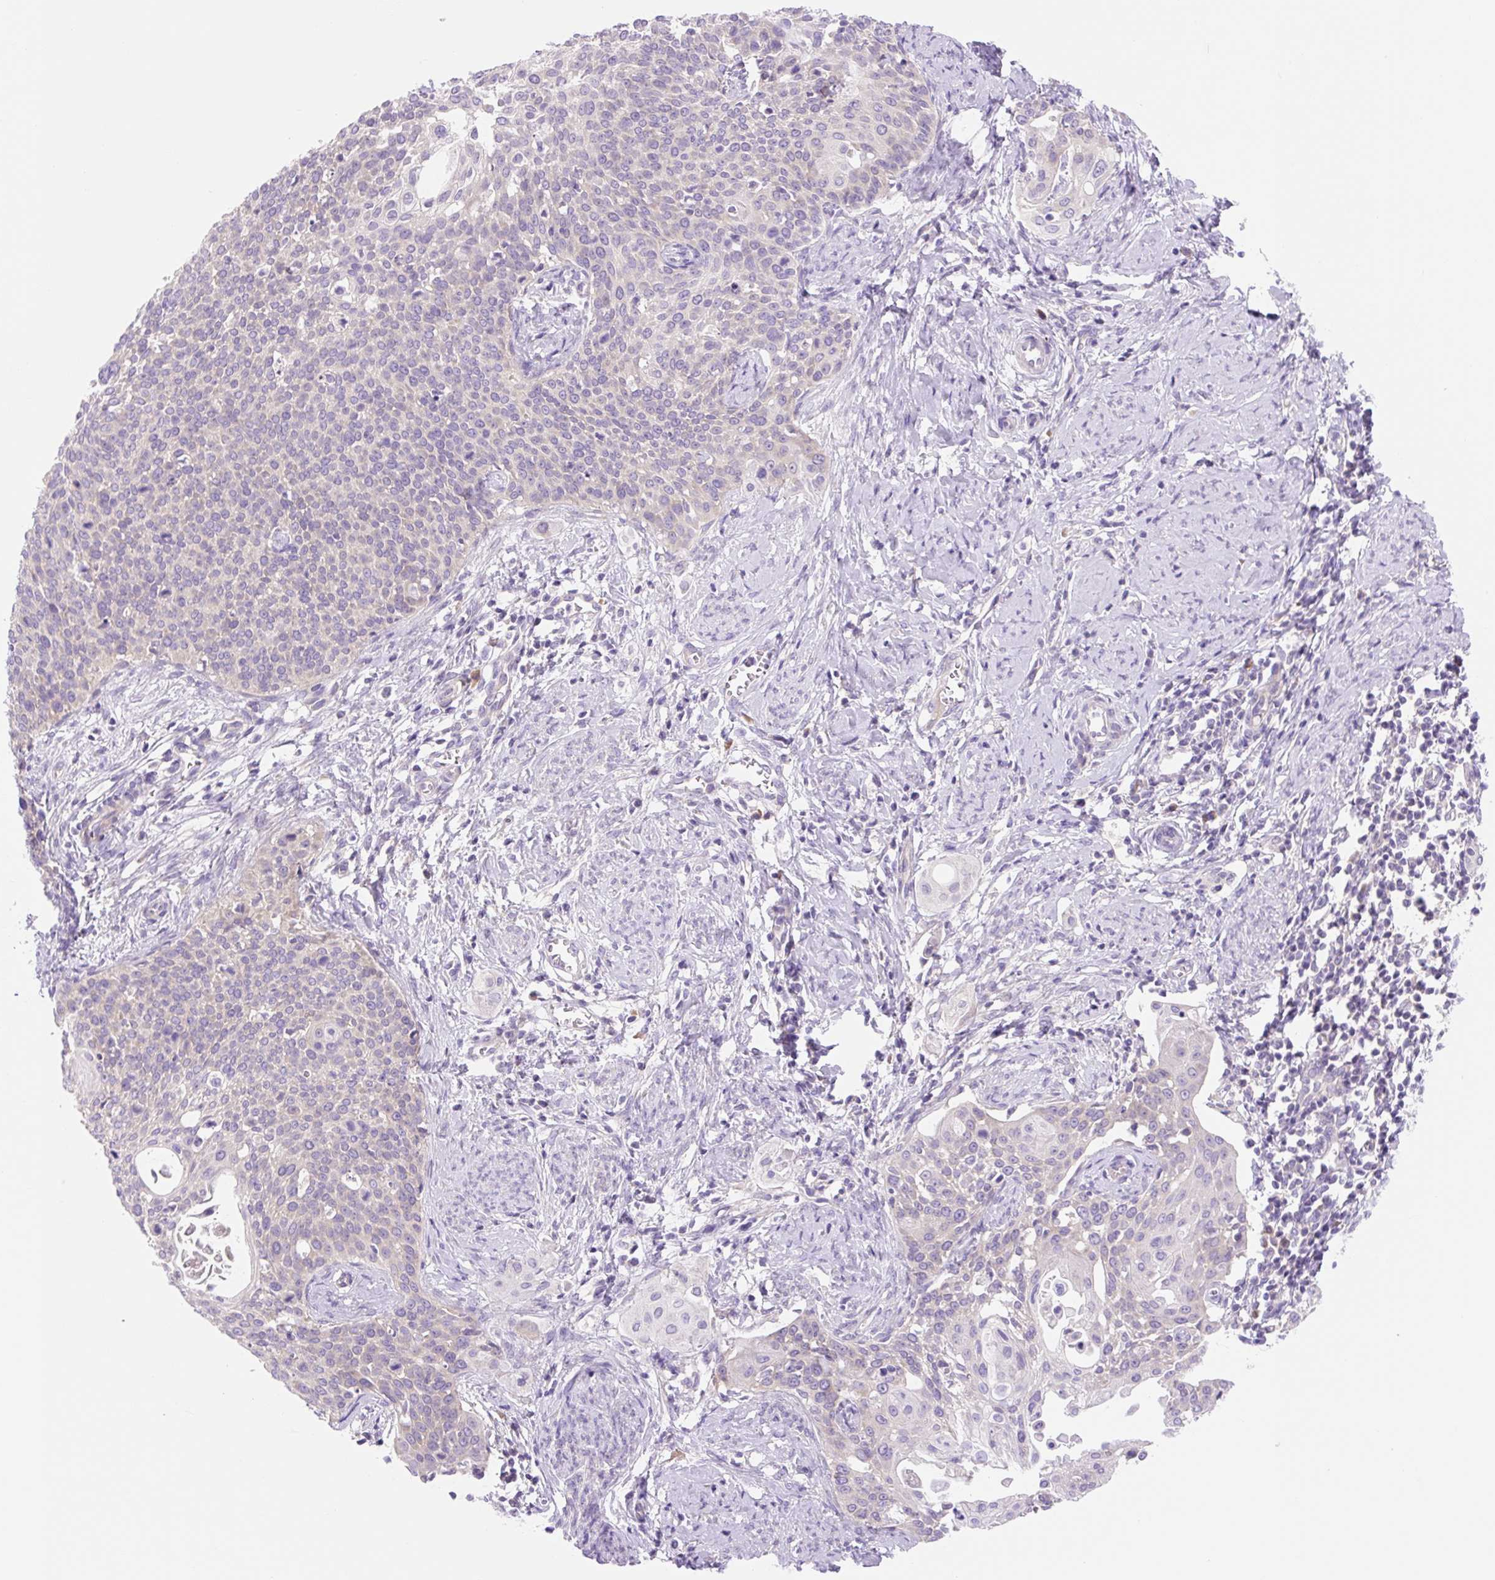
{"staining": {"intensity": "negative", "quantity": "none", "location": "none"}, "tissue": "cervical cancer", "cell_type": "Tumor cells", "image_type": "cancer", "snomed": [{"axis": "morphology", "description": "Squamous cell carcinoma, NOS"}, {"axis": "topography", "description": "Cervix"}], "caption": "The image shows no significant staining in tumor cells of cervical squamous cell carcinoma.", "gene": "CELF6", "patient": {"sex": "female", "age": 44}}